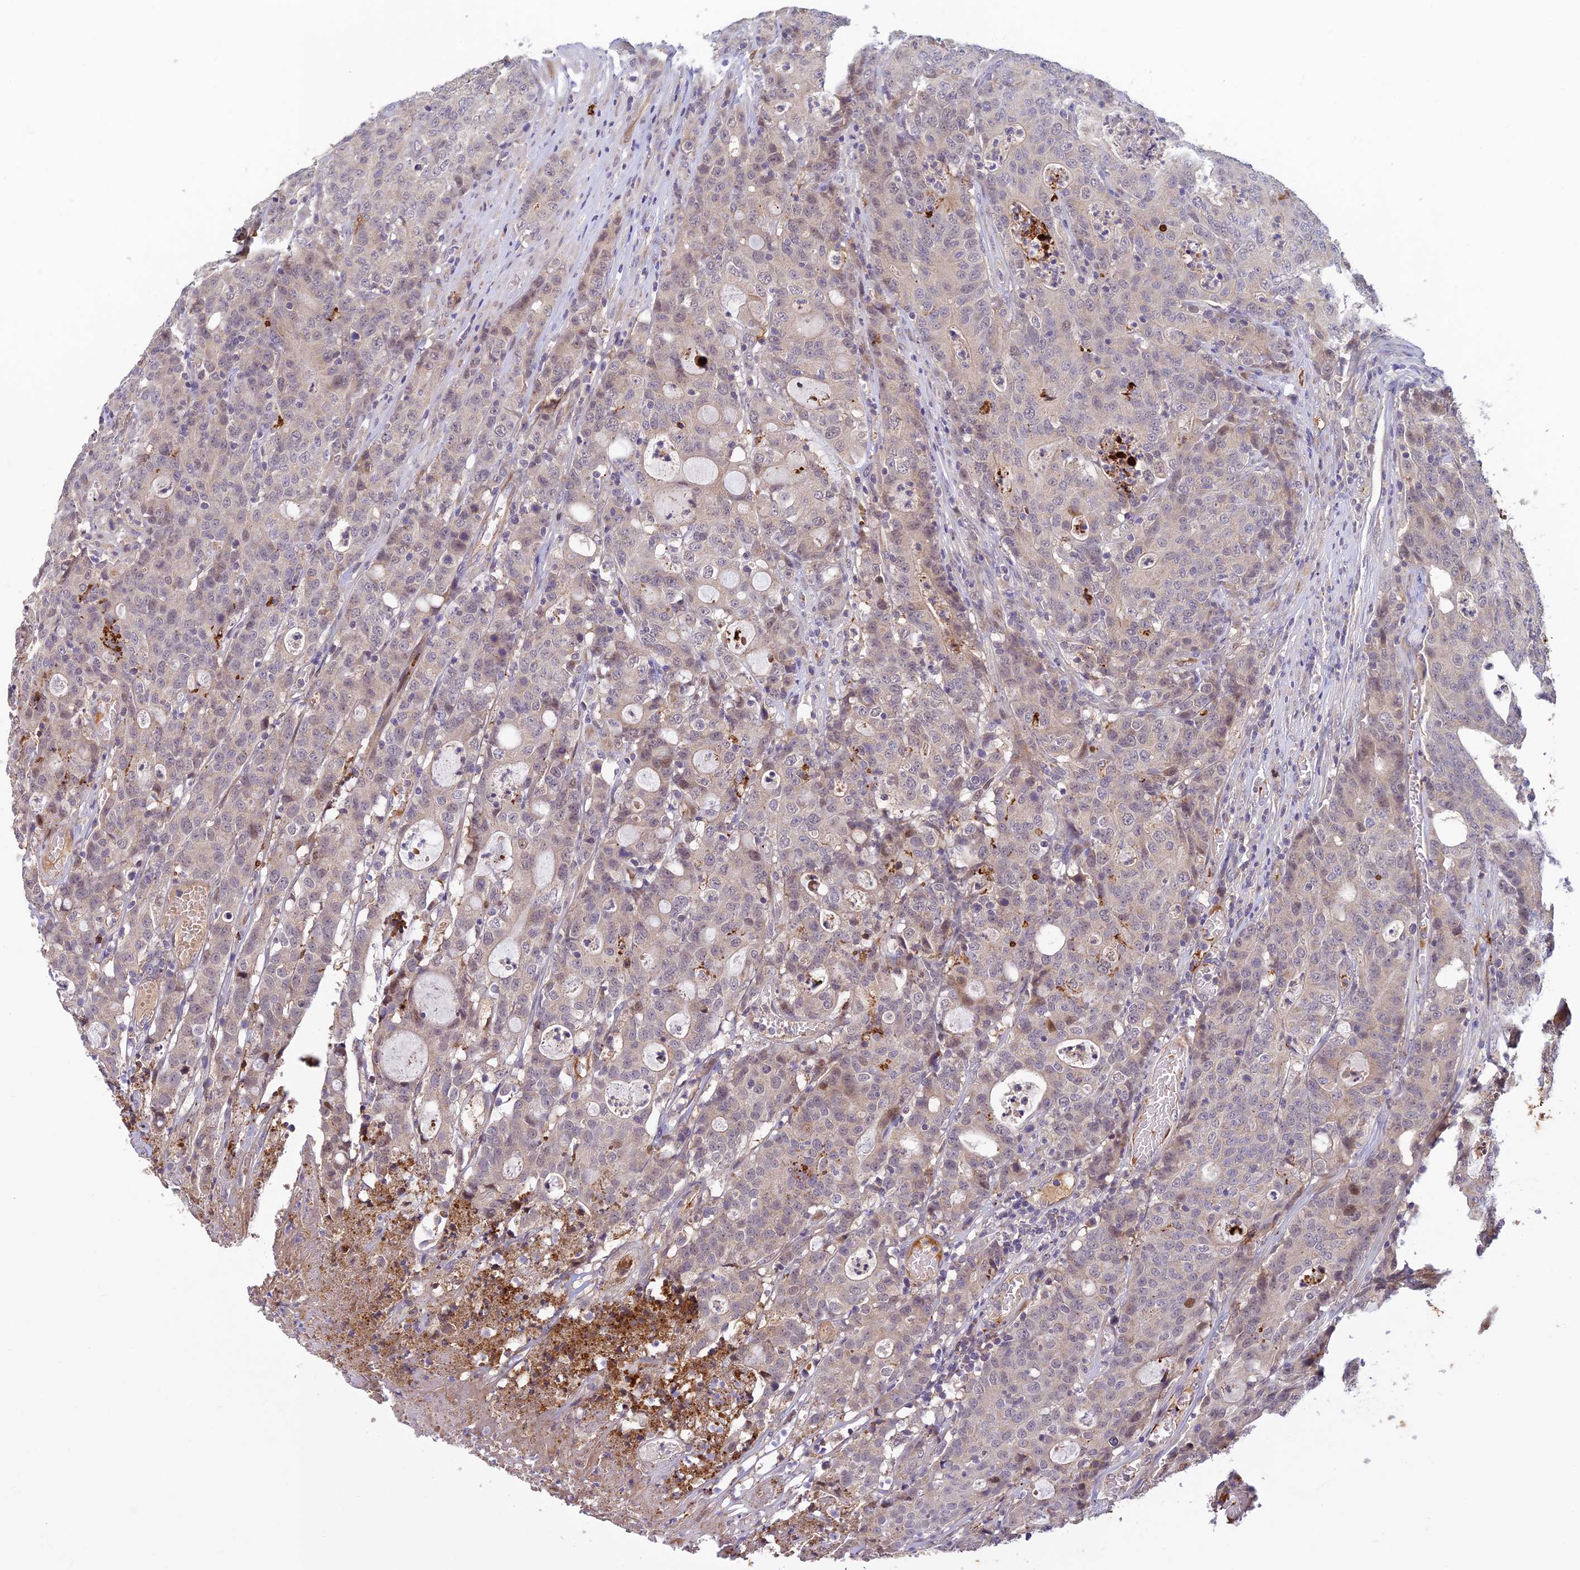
{"staining": {"intensity": "negative", "quantity": "none", "location": "none"}, "tissue": "colorectal cancer", "cell_type": "Tumor cells", "image_type": "cancer", "snomed": [{"axis": "morphology", "description": "Adenocarcinoma, NOS"}, {"axis": "topography", "description": "Colon"}], "caption": "Tumor cells are negative for protein expression in human colorectal cancer.", "gene": "ASPDH", "patient": {"sex": "male", "age": 83}}